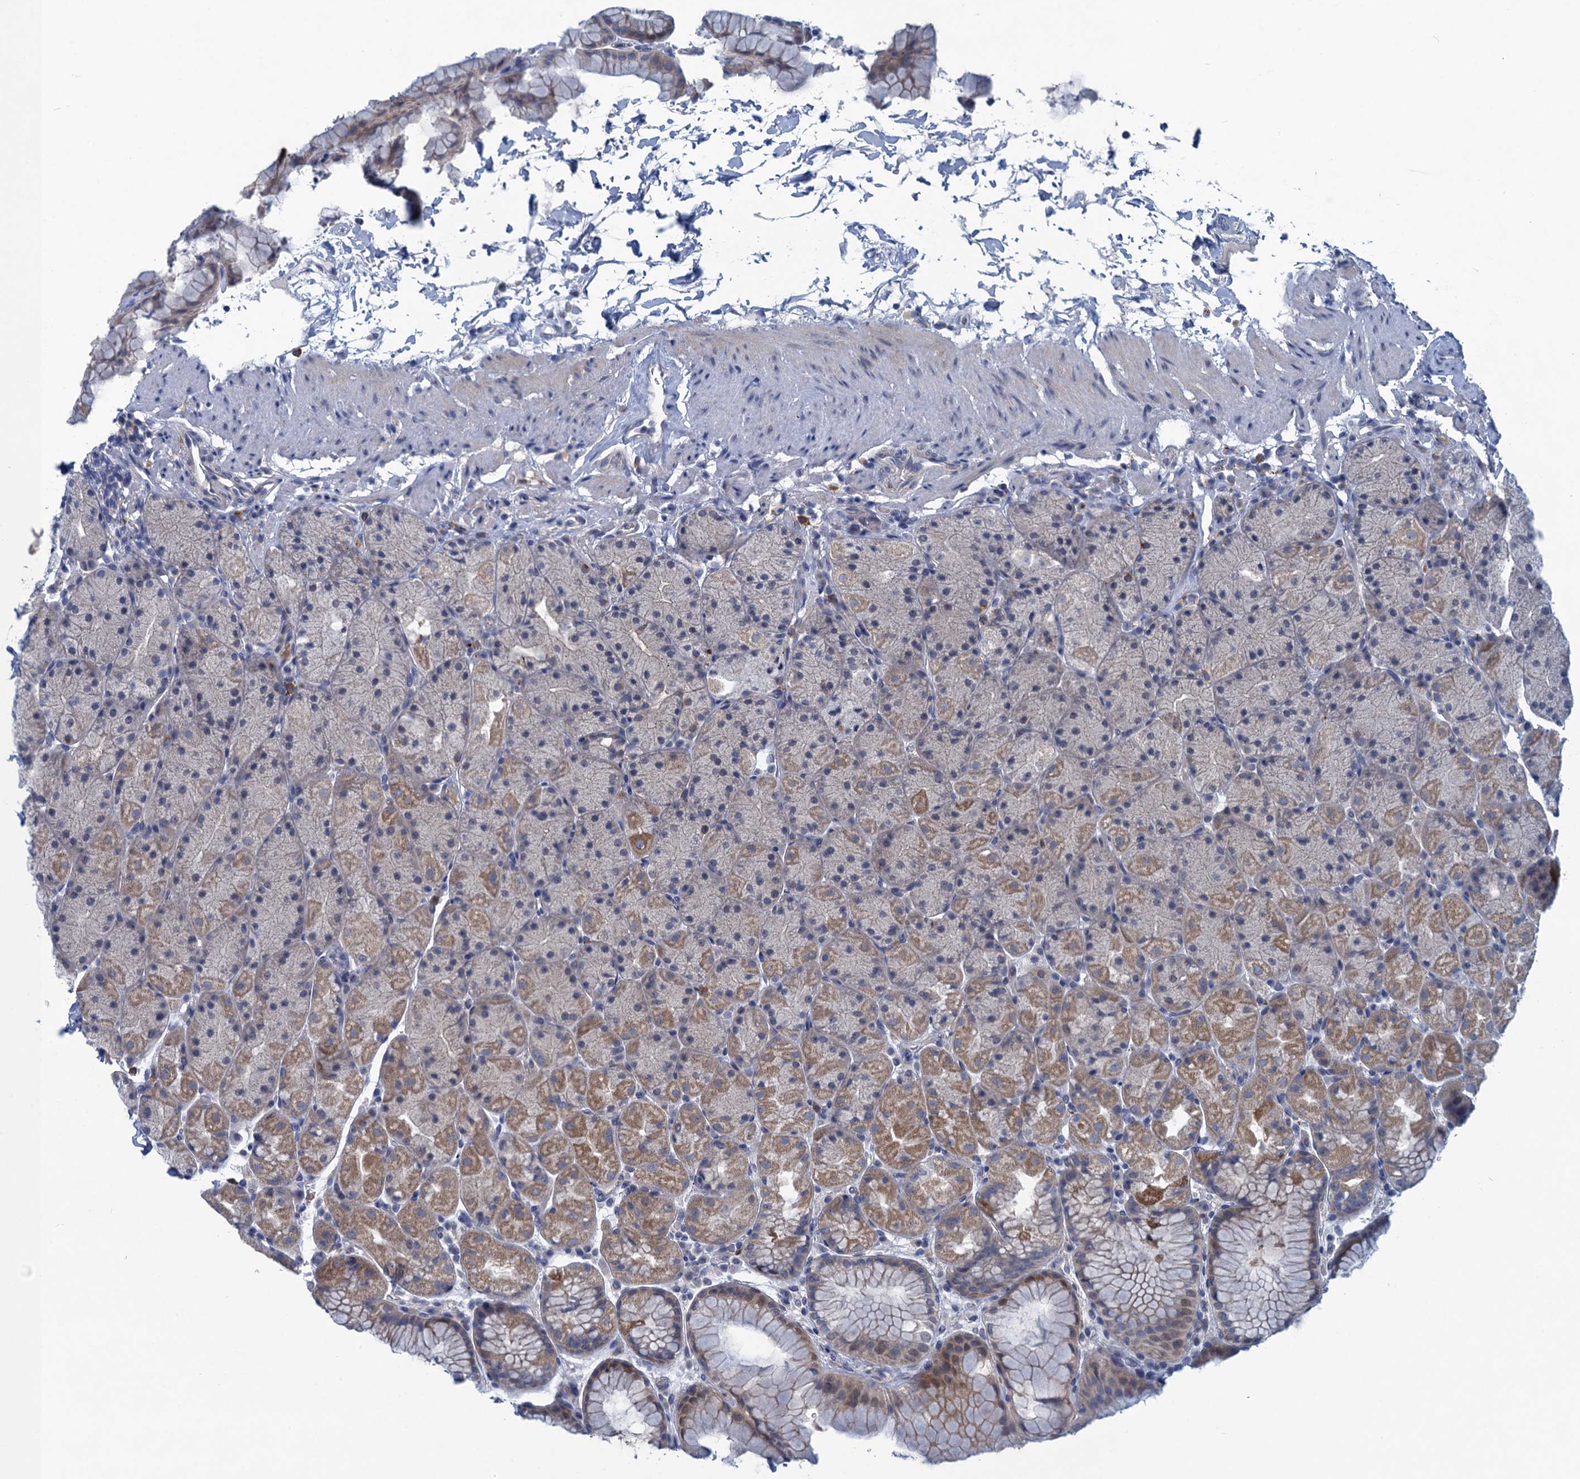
{"staining": {"intensity": "weak", "quantity": "25%-75%", "location": "cytoplasmic/membranous"}, "tissue": "stomach", "cell_type": "Glandular cells", "image_type": "normal", "snomed": [{"axis": "morphology", "description": "Normal tissue, NOS"}, {"axis": "topography", "description": "Stomach, upper"}, {"axis": "topography", "description": "Stomach, lower"}], "caption": "A photomicrograph of stomach stained for a protein shows weak cytoplasmic/membranous brown staining in glandular cells.", "gene": "SCEL", "patient": {"sex": "male", "age": 67}}